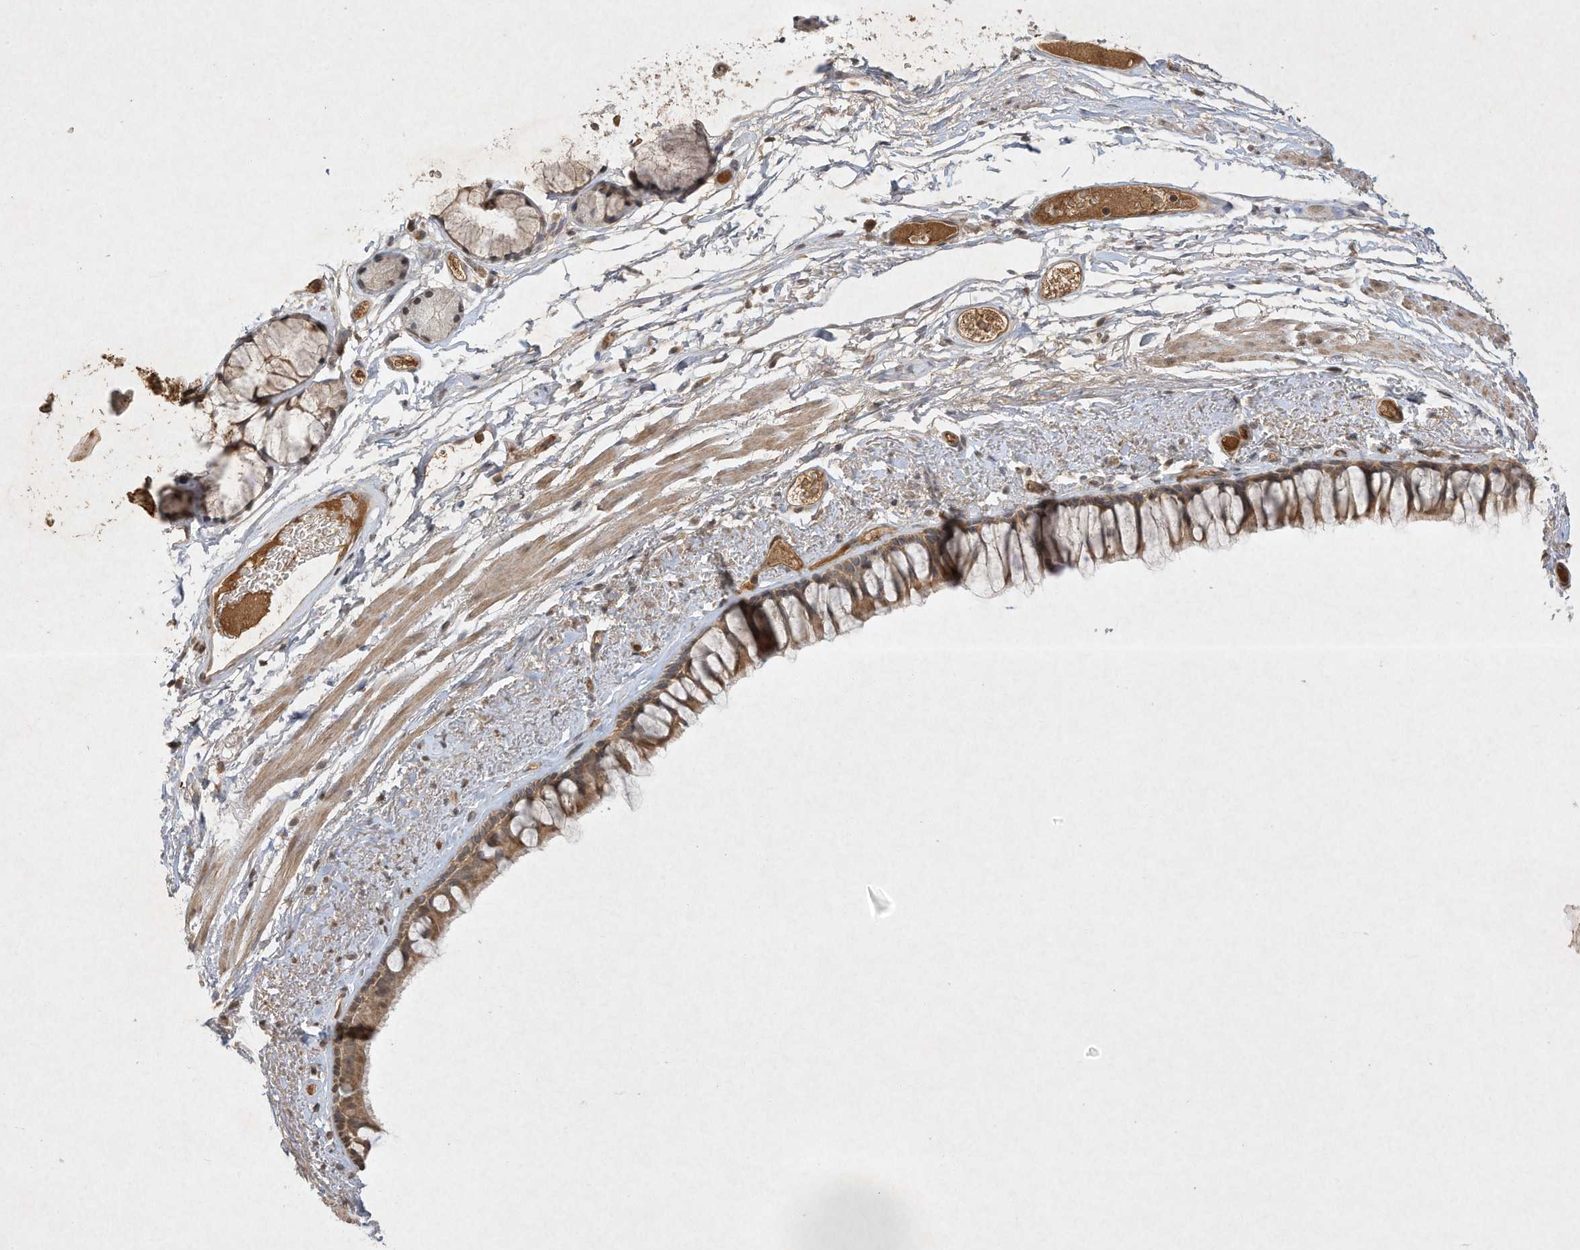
{"staining": {"intensity": "moderate", "quantity": ">75%", "location": "cytoplasmic/membranous"}, "tissue": "bronchus", "cell_type": "Respiratory epithelial cells", "image_type": "normal", "snomed": [{"axis": "morphology", "description": "Normal tissue, NOS"}, {"axis": "topography", "description": "Cartilage tissue"}, {"axis": "topography", "description": "Bronchus"}], "caption": "Benign bronchus shows moderate cytoplasmic/membranous expression in approximately >75% of respiratory epithelial cells The staining is performed using DAB brown chromogen to label protein expression. The nuclei are counter-stained blue using hematoxylin..", "gene": "BTRC", "patient": {"sex": "female", "age": 73}}